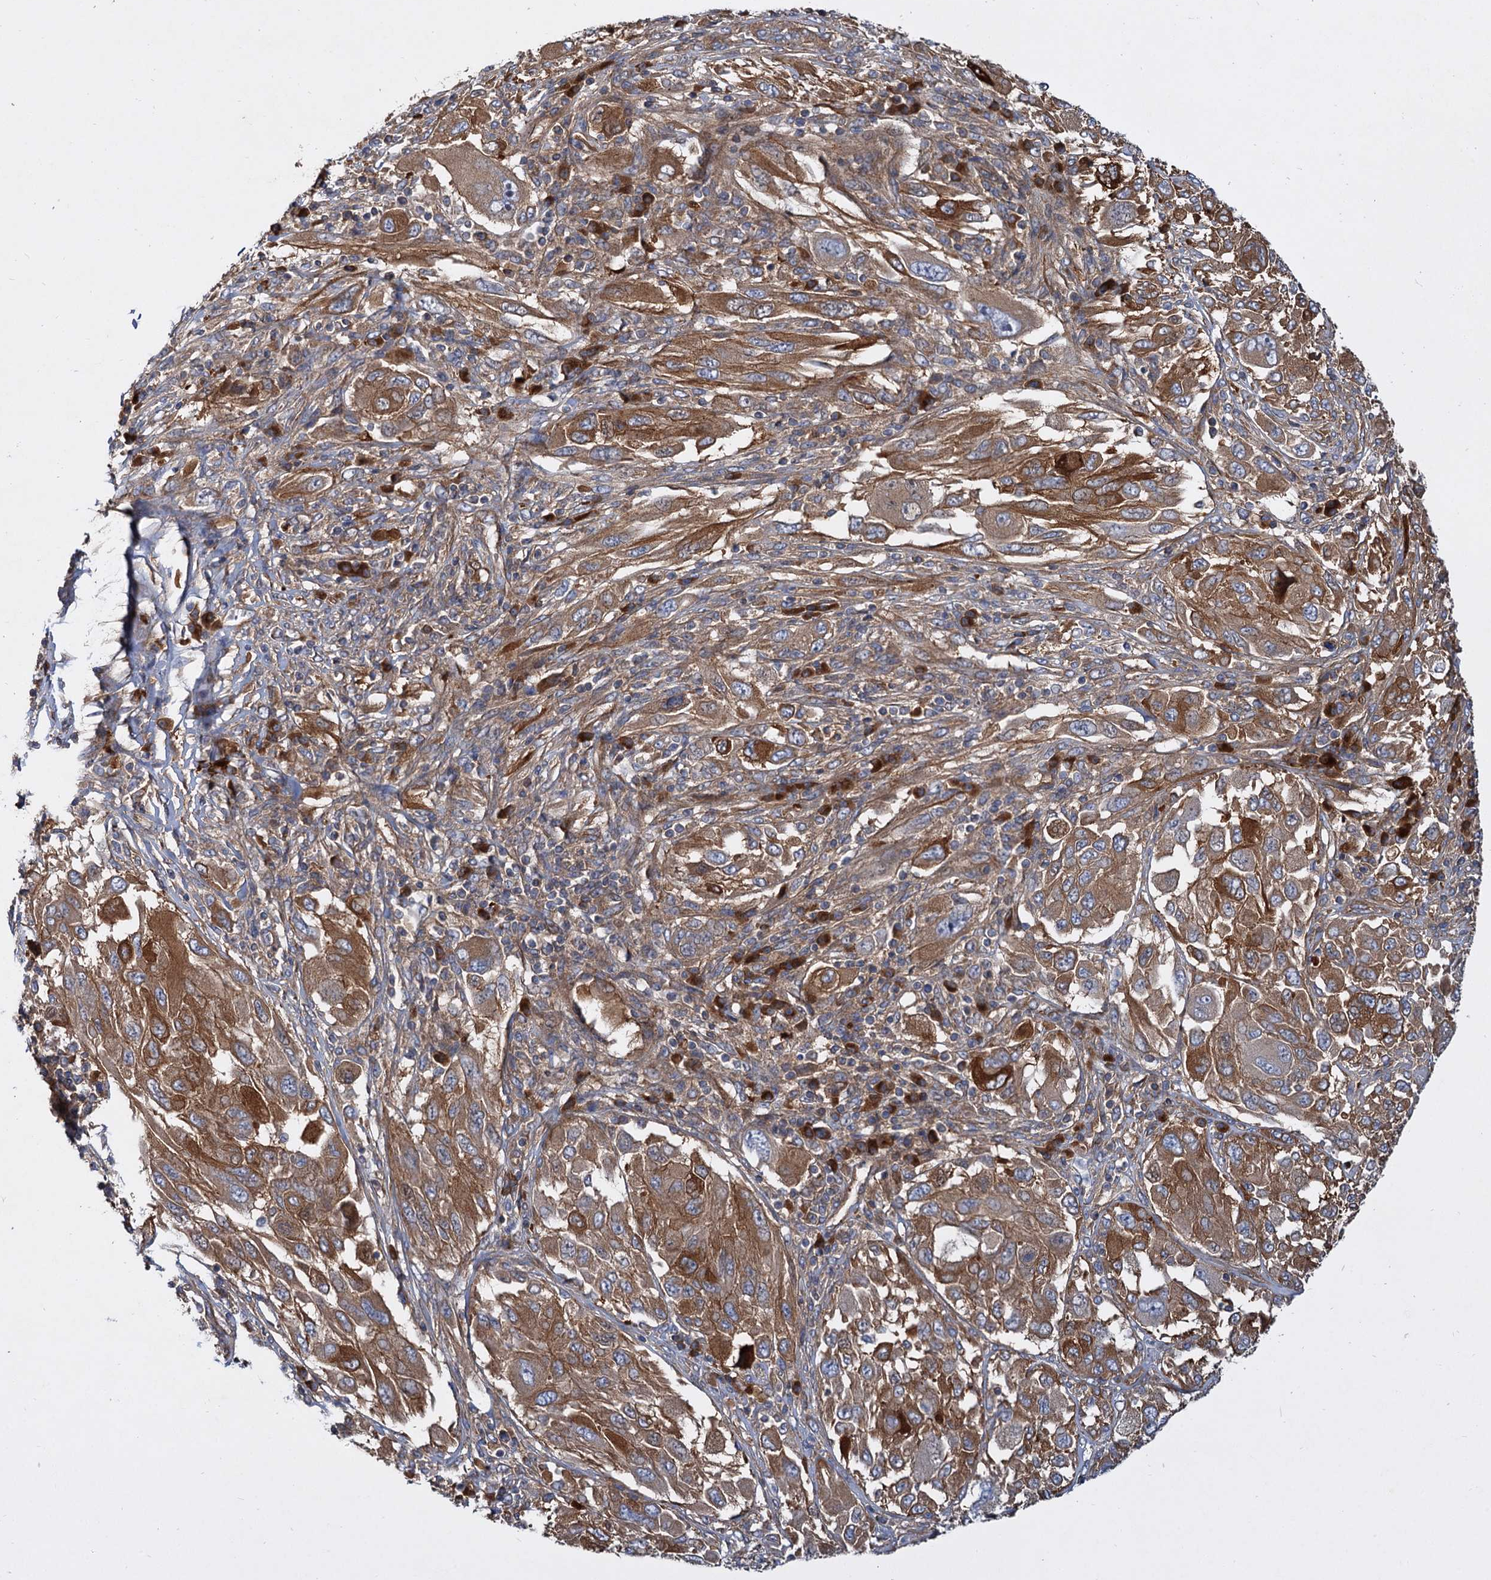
{"staining": {"intensity": "strong", "quantity": ">75%", "location": "cytoplasmic/membranous"}, "tissue": "melanoma", "cell_type": "Tumor cells", "image_type": "cancer", "snomed": [{"axis": "morphology", "description": "Malignant melanoma, NOS"}, {"axis": "topography", "description": "Skin"}], "caption": "Immunohistochemistry staining of malignant melanoma, which reveals high levels of strong cytoplasmic/membranous positivity in about >75% of tumor cells indicating strong cytoplasmic/membranous protein expression. The staining was performed using DAB (brown) for protein detection and nuclei were counterstained in hematoxylin (blue).", "gene": "ALKBH7", "patient": {"sex": "female", "age": 91}}